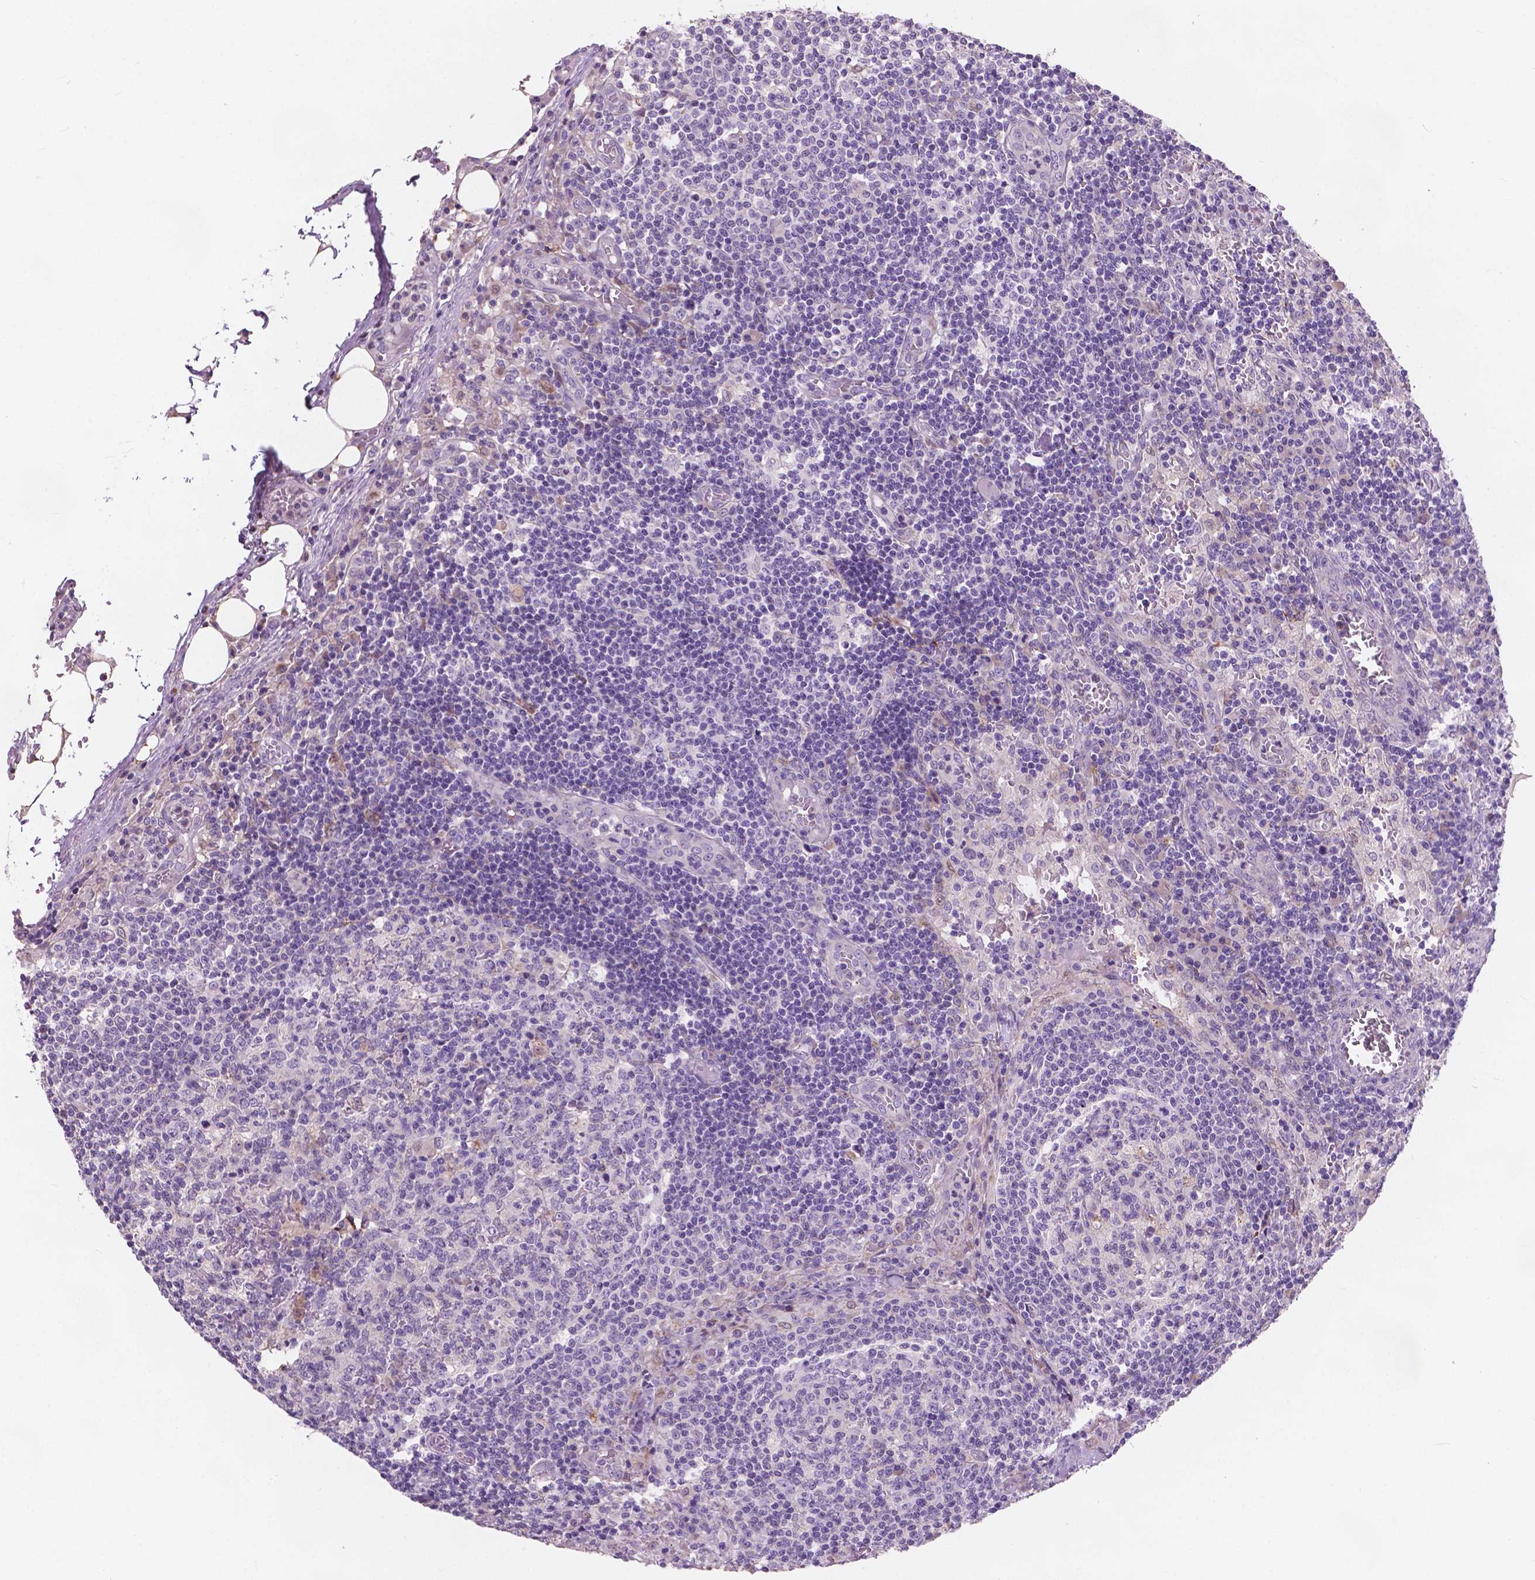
{"staining": {"intensity": "negative", "quantity": "none", "location": "none"}, "tissue": "lymph node", "cell_type": "Germinal center cells", "image_type": "normal", "snomed": [{"axis": "morphology", "description": "Normal tissue, NOS"}, {"axis": "topography", "description": "Lymph node"}], "caption": "Immunohistochemical staining of benign lymph node demonstrates no significant staining in germinal center cells. The staining was performed using DAB (3,3'-diaminobenzidine) to visualize the protein expression in brown, while the nuclei were stained in blue with hematoxylin (Magnification: 20x).", "gene": "IREB2", "patient": {"sex": "male", "age": 62}}